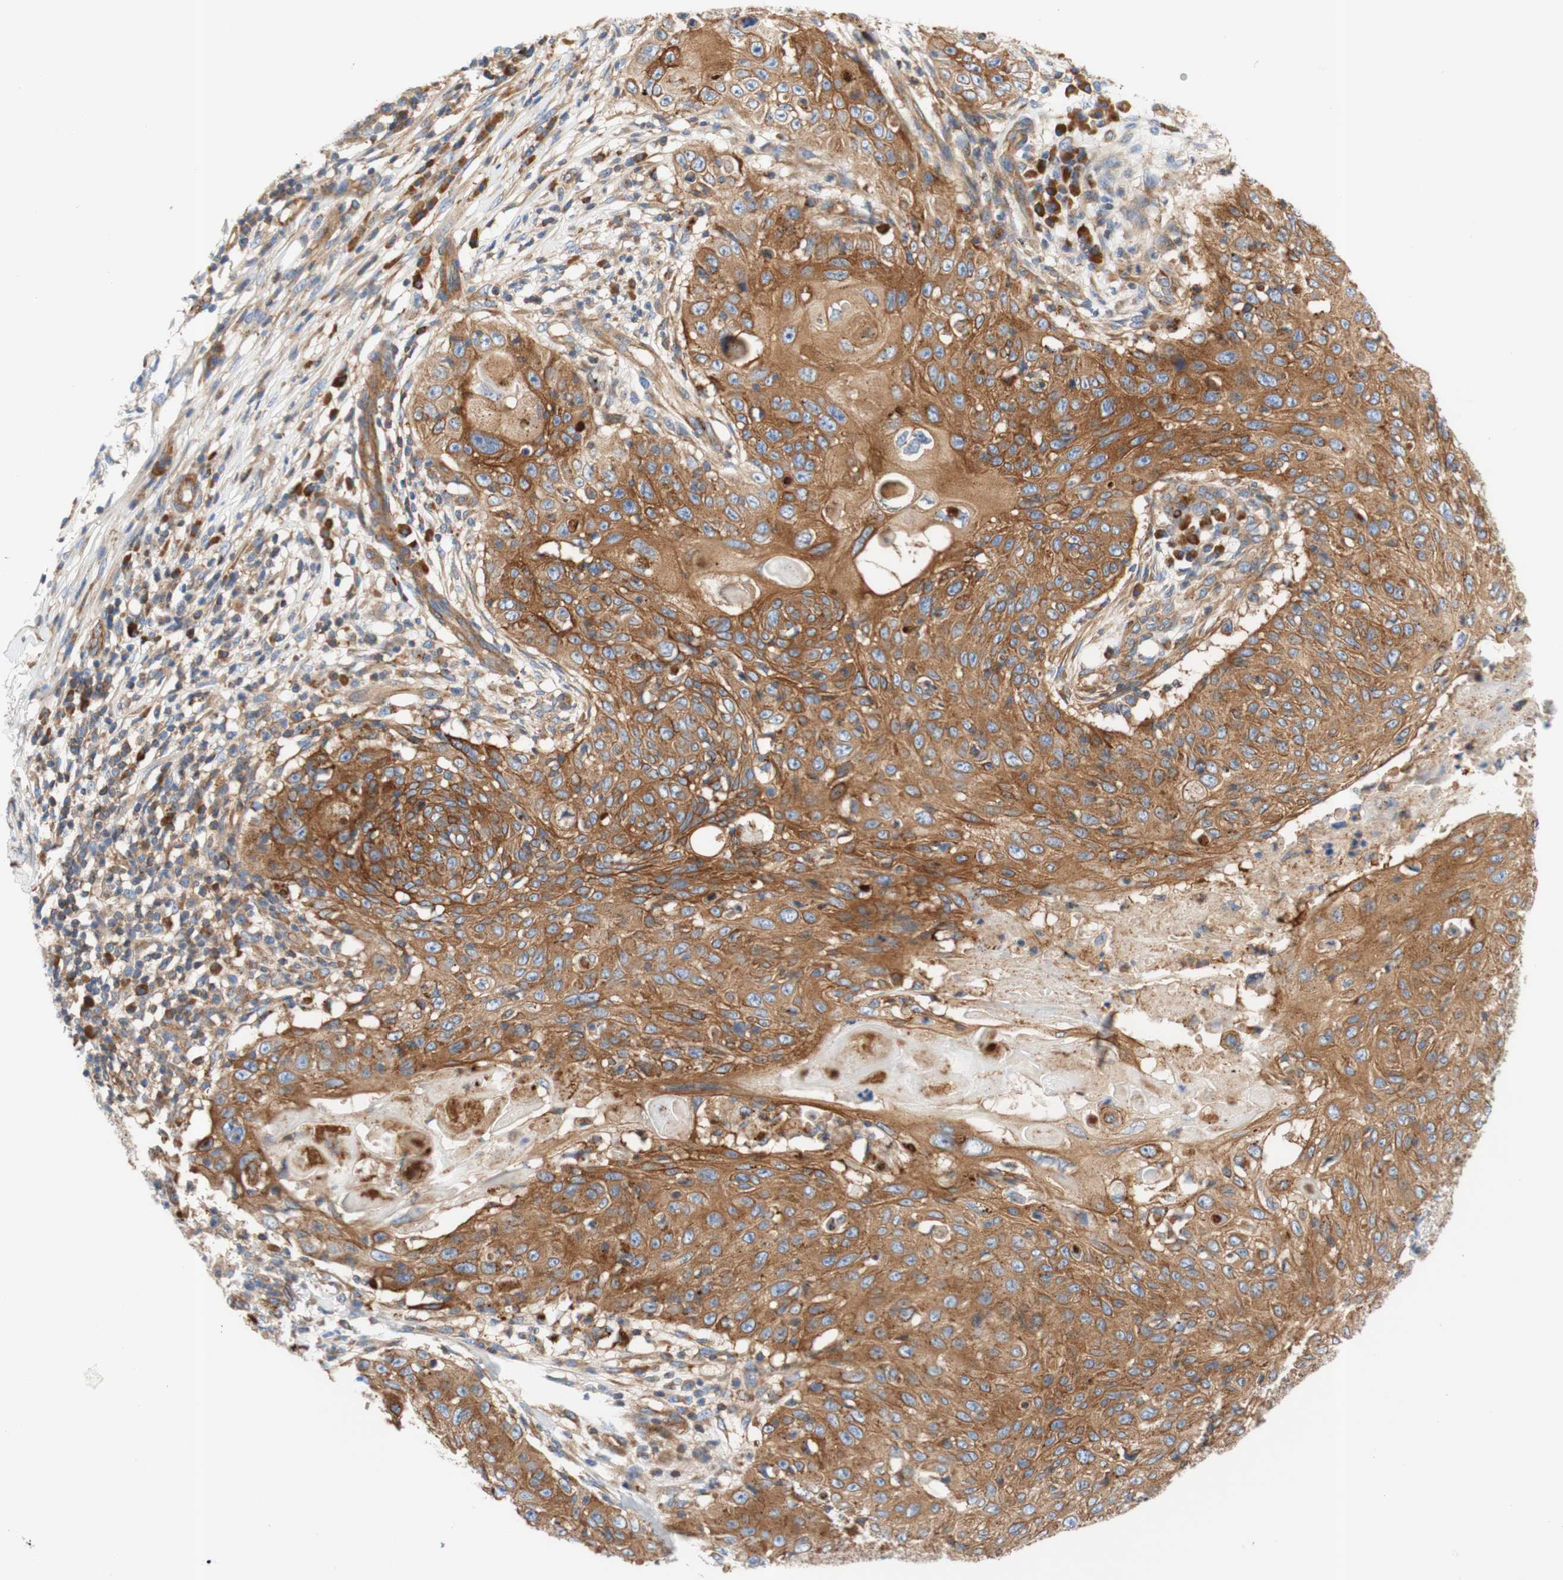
{"staining": {"intensity": "moderate", "quantity": ">75%", "location": "cytoplasmic/membranous"}, "tissue": "skin cancer", "cell_type": "Tumor cells", "image_type": "cancer", "snomed": [{"axis": "morphology", "description": "Squamous cell carcinoma, NOS"}, {"axis": "topography", "description": "Skin"}], "caption": "This micrograph demonstrates immunohistochemistry (IHC) staining of skin cancer, with medium moderate cytoplasmic/membranous expression in about >75% of tumor cells.", "gene": "STOM", "patient": {"sex": "male", "age": 86}}